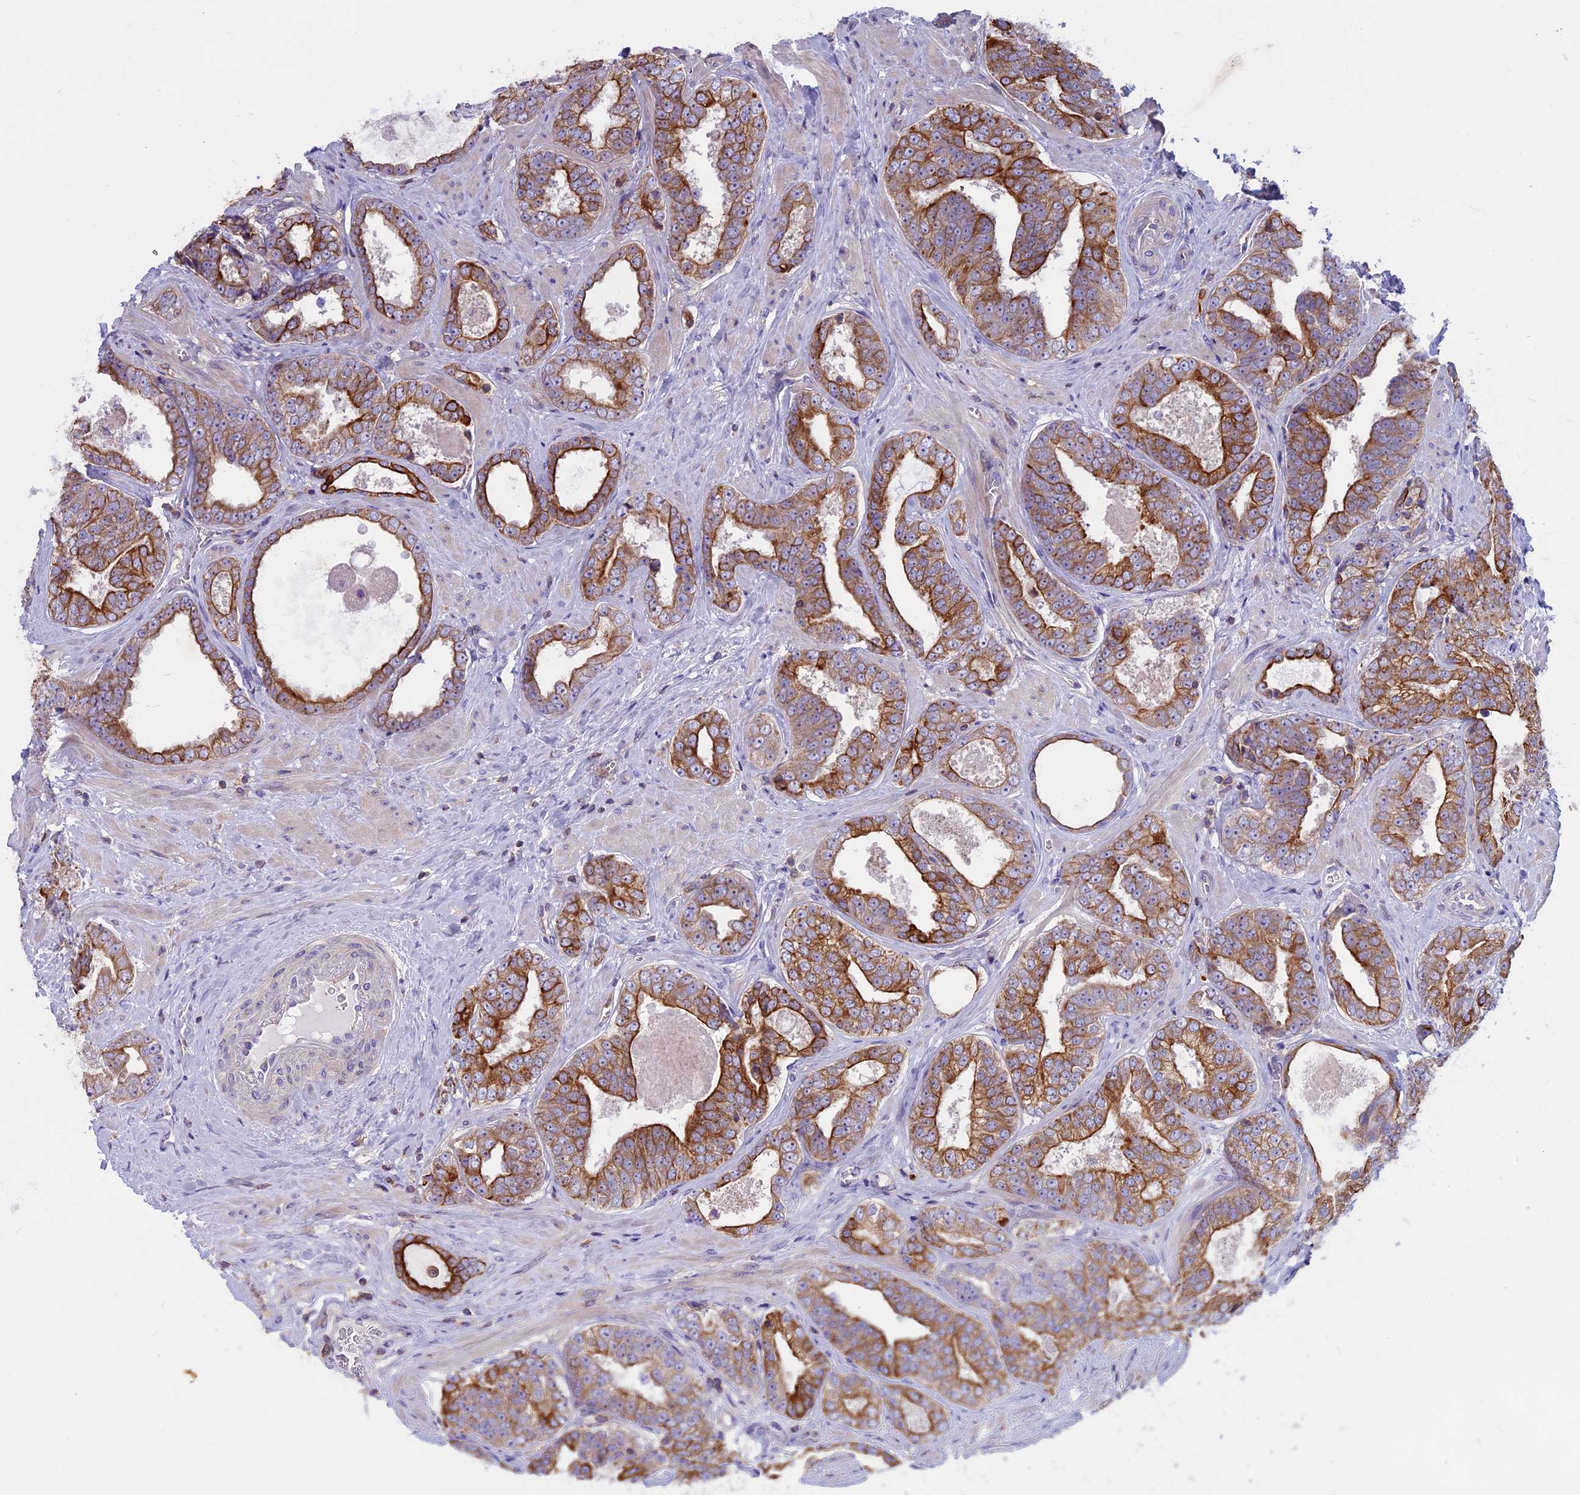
{"staining": {"intensity": "strong", "quantity": "25%-75%", "location": "cytoplasmic/membranous"}, "tissue": "prostate cancer", "cell_type": "Tumor cells", "image_type": "cancer", "snomed": [{"axis": "morphology", "description": "Adenocarcinoma, High grade"}, {"axis": "topography", "description": "Prostate"}], "caption": "DAB immunohistochemical staining of human prostate cancer reveals strong cytoplasmic/membranous protein staining in about 25%-75% of tumor cells.", "gene": "CDAN1", "patient": {"sex": "male", "age": 67}}